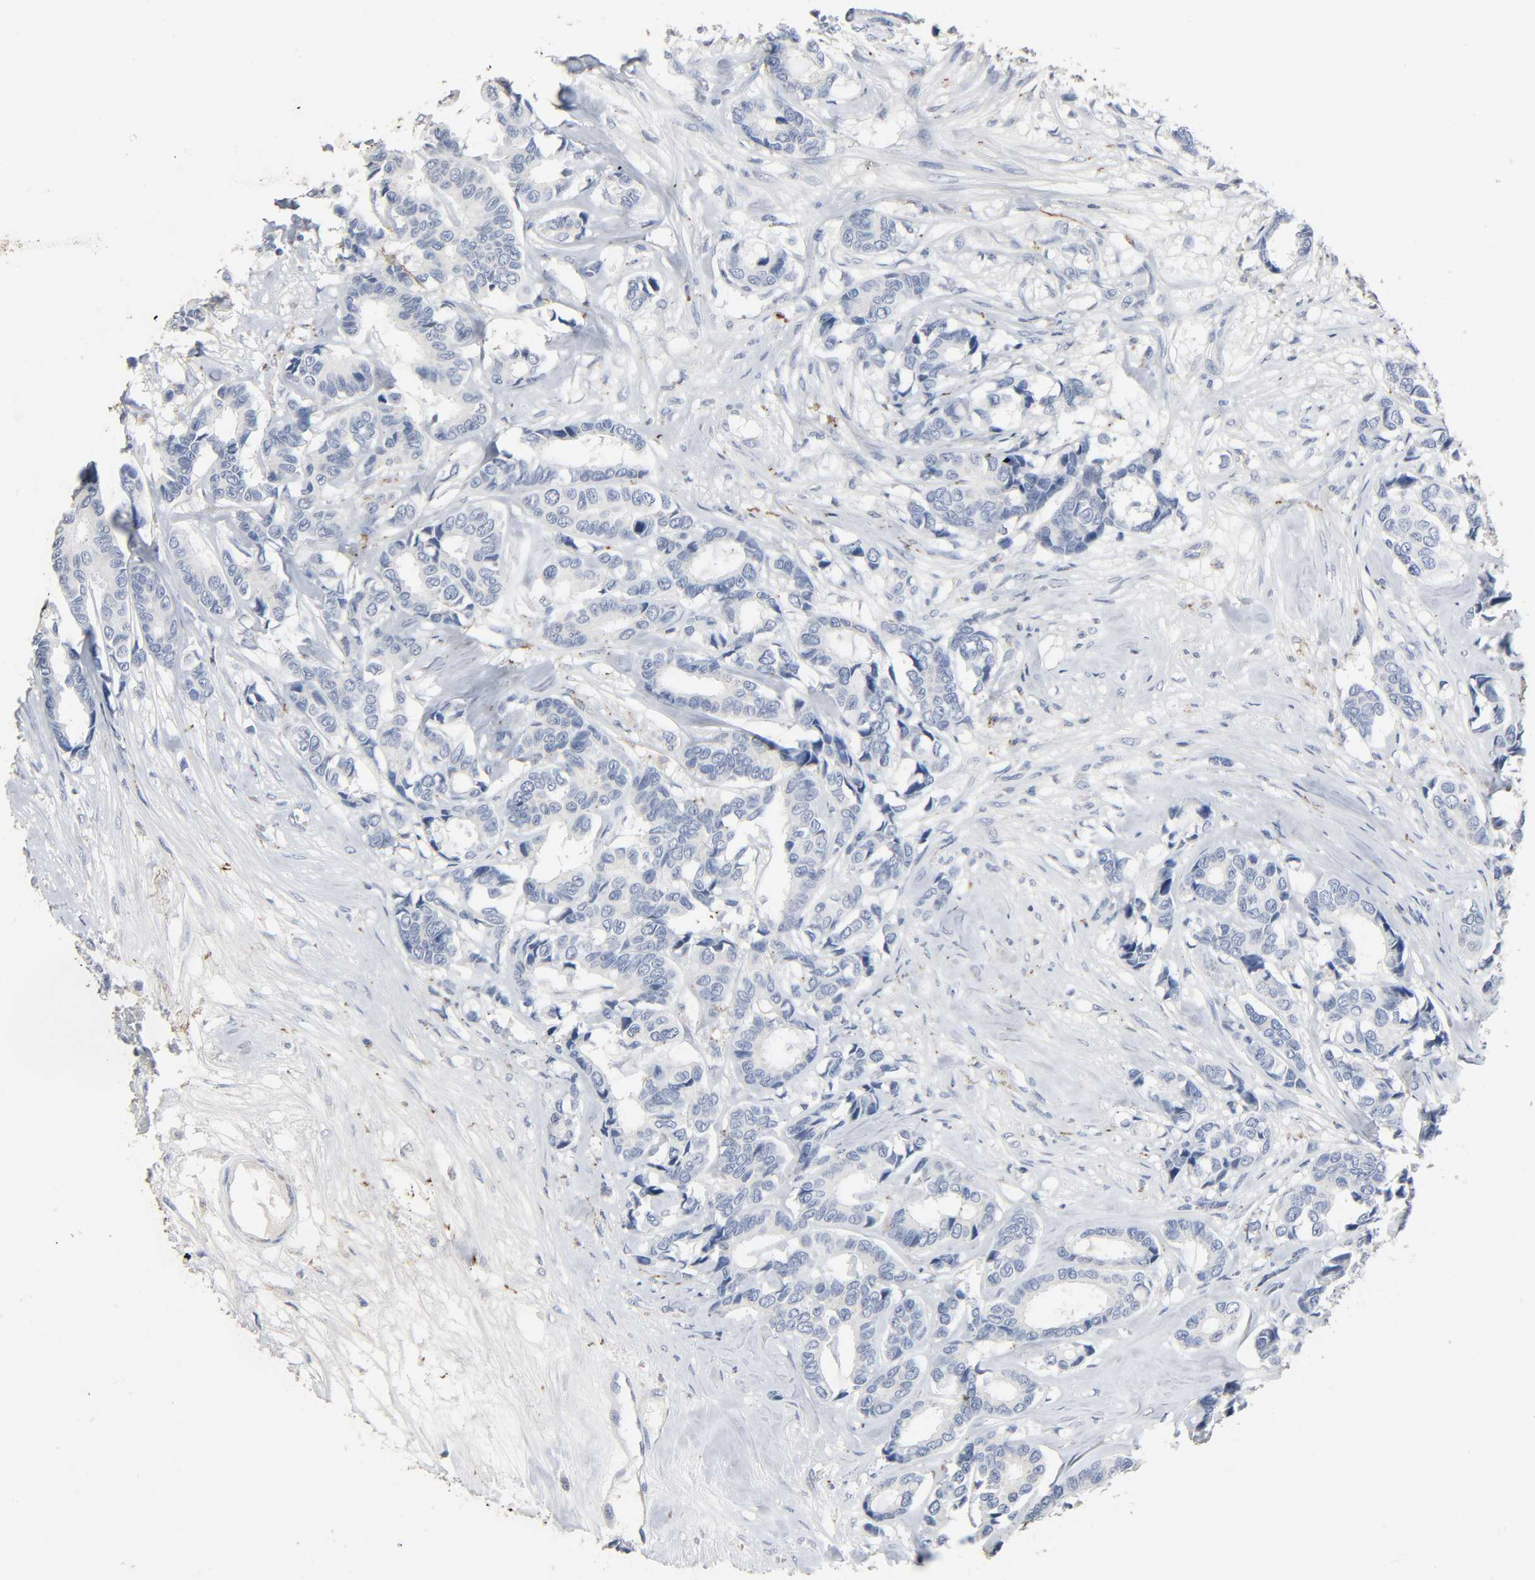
{"staining": {"intensity": "negative", "quantity": "none", "location": "none"}, "tissue": "breast cancer", "cell_type": "Tumor cells", "image_type": "cancer", "snomed": [{"axis": "morphology", "description": "Duct carcinoma"}, {"axis": "topography", "description": "Breast"}], "caption": "This is an immunohistochemistry histopathology image of breast cancer (infiltrating ductal carcinoma). There is no expression in tumor cells.", "gene": "FBLN5", "patient": {"sex": "female", "age": 87}}